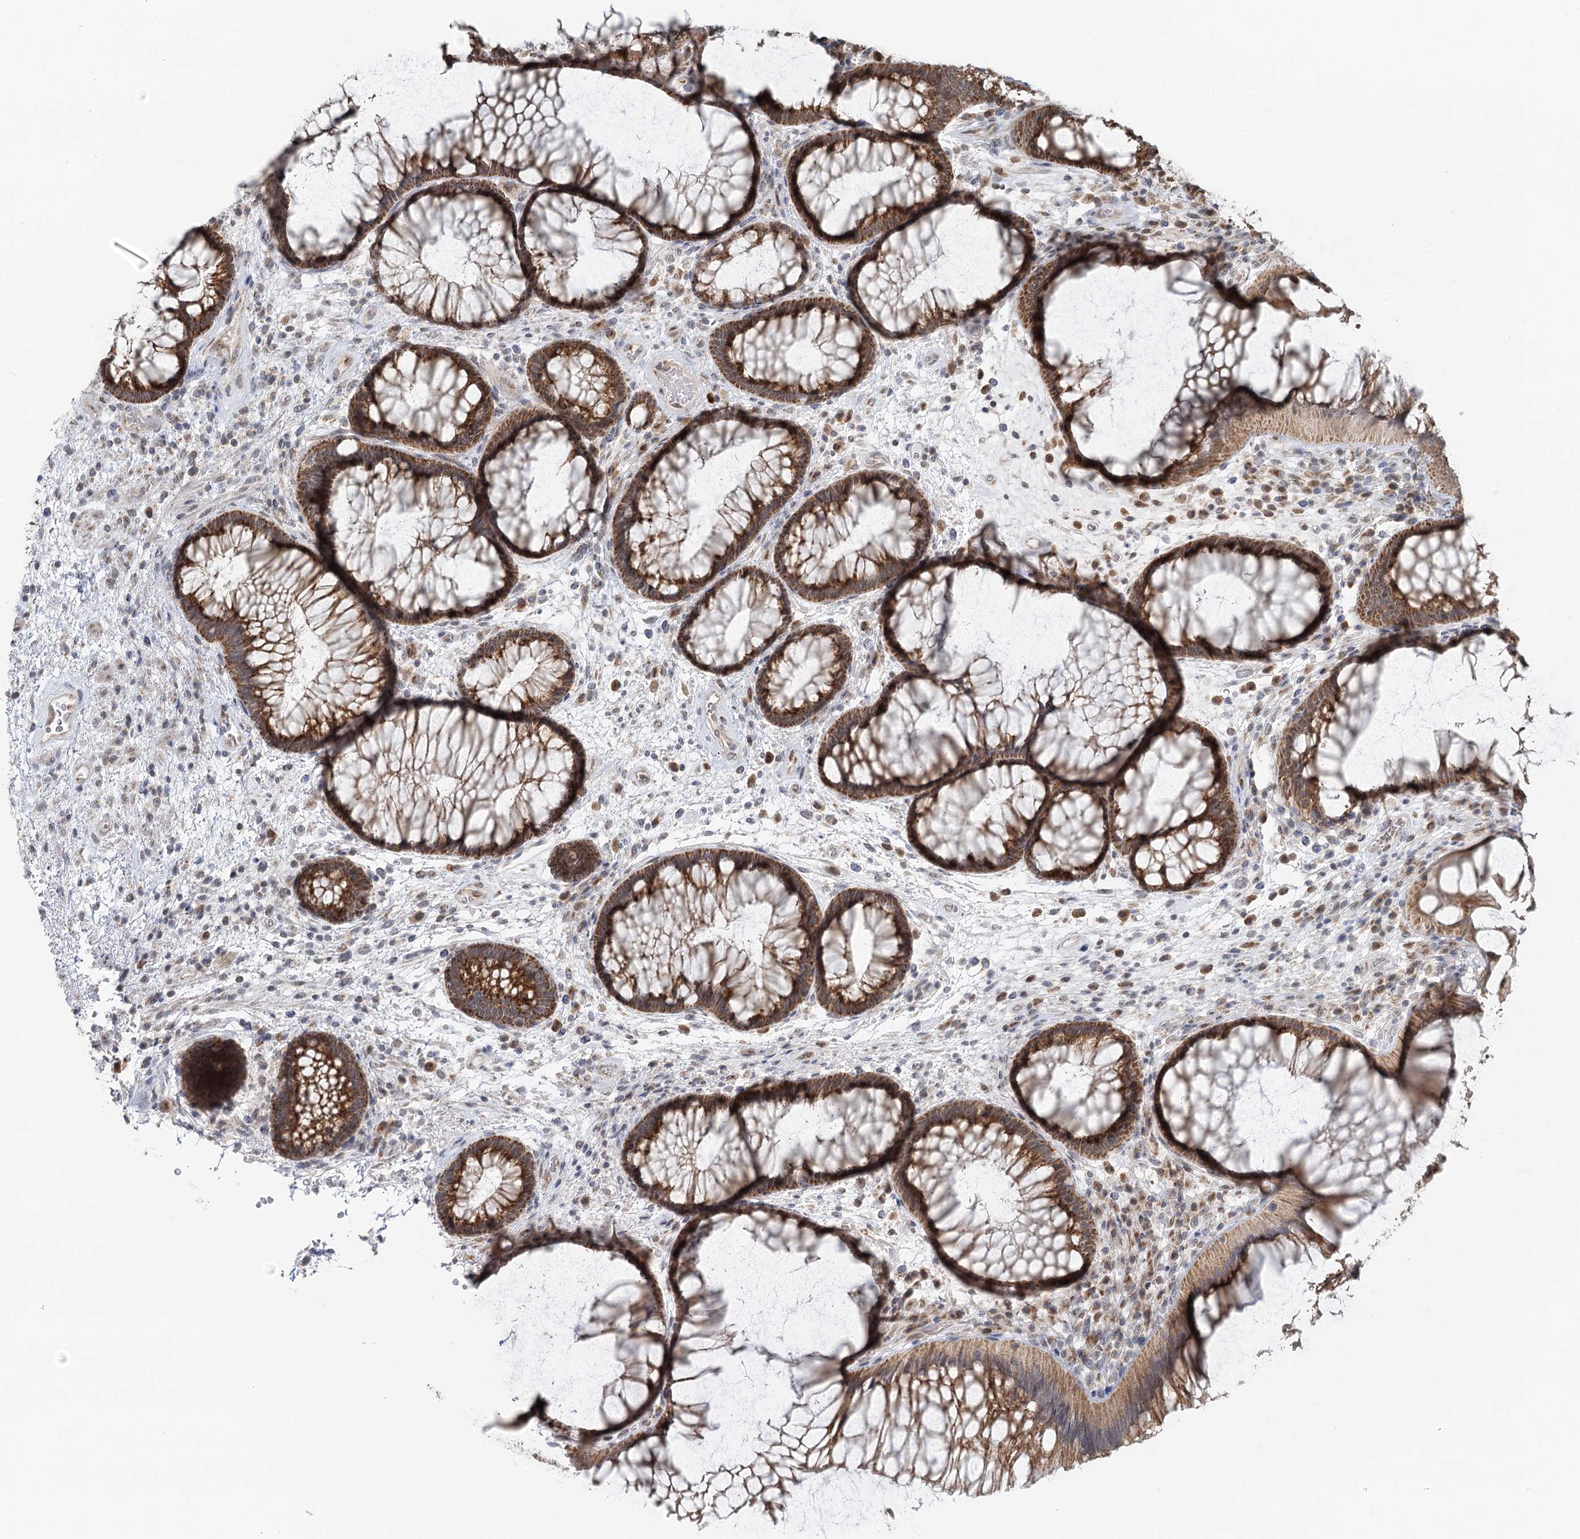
{"staining": {"intensity": "strong", "quantity": ">75%", "location": "cytoplasmic/membranous"}, "tissue": "rectum", "cell_type": "Glandular cells", "image_type": "normal", "snomed": [{"axis": "morphology", "description": "Normal tissue, NOS"}, {"axis": "topography", "description": "Rectum"}], "caption": "Immunohistochemistry (IHC) staining of normal rectum, which shows high levels of strong cytoplasmic/membranous expression in approximately >75% of glandular cells indicating strong cytoplasmic/membranous protein staining. The staining was performed using DAB (3,3'-diaminobenzidine) (brown) for protein detection and nuclei were counterstained in hematoxylin (blue).", "gene": "RNF150", "patient": {"sex": "male", "age": 51}}